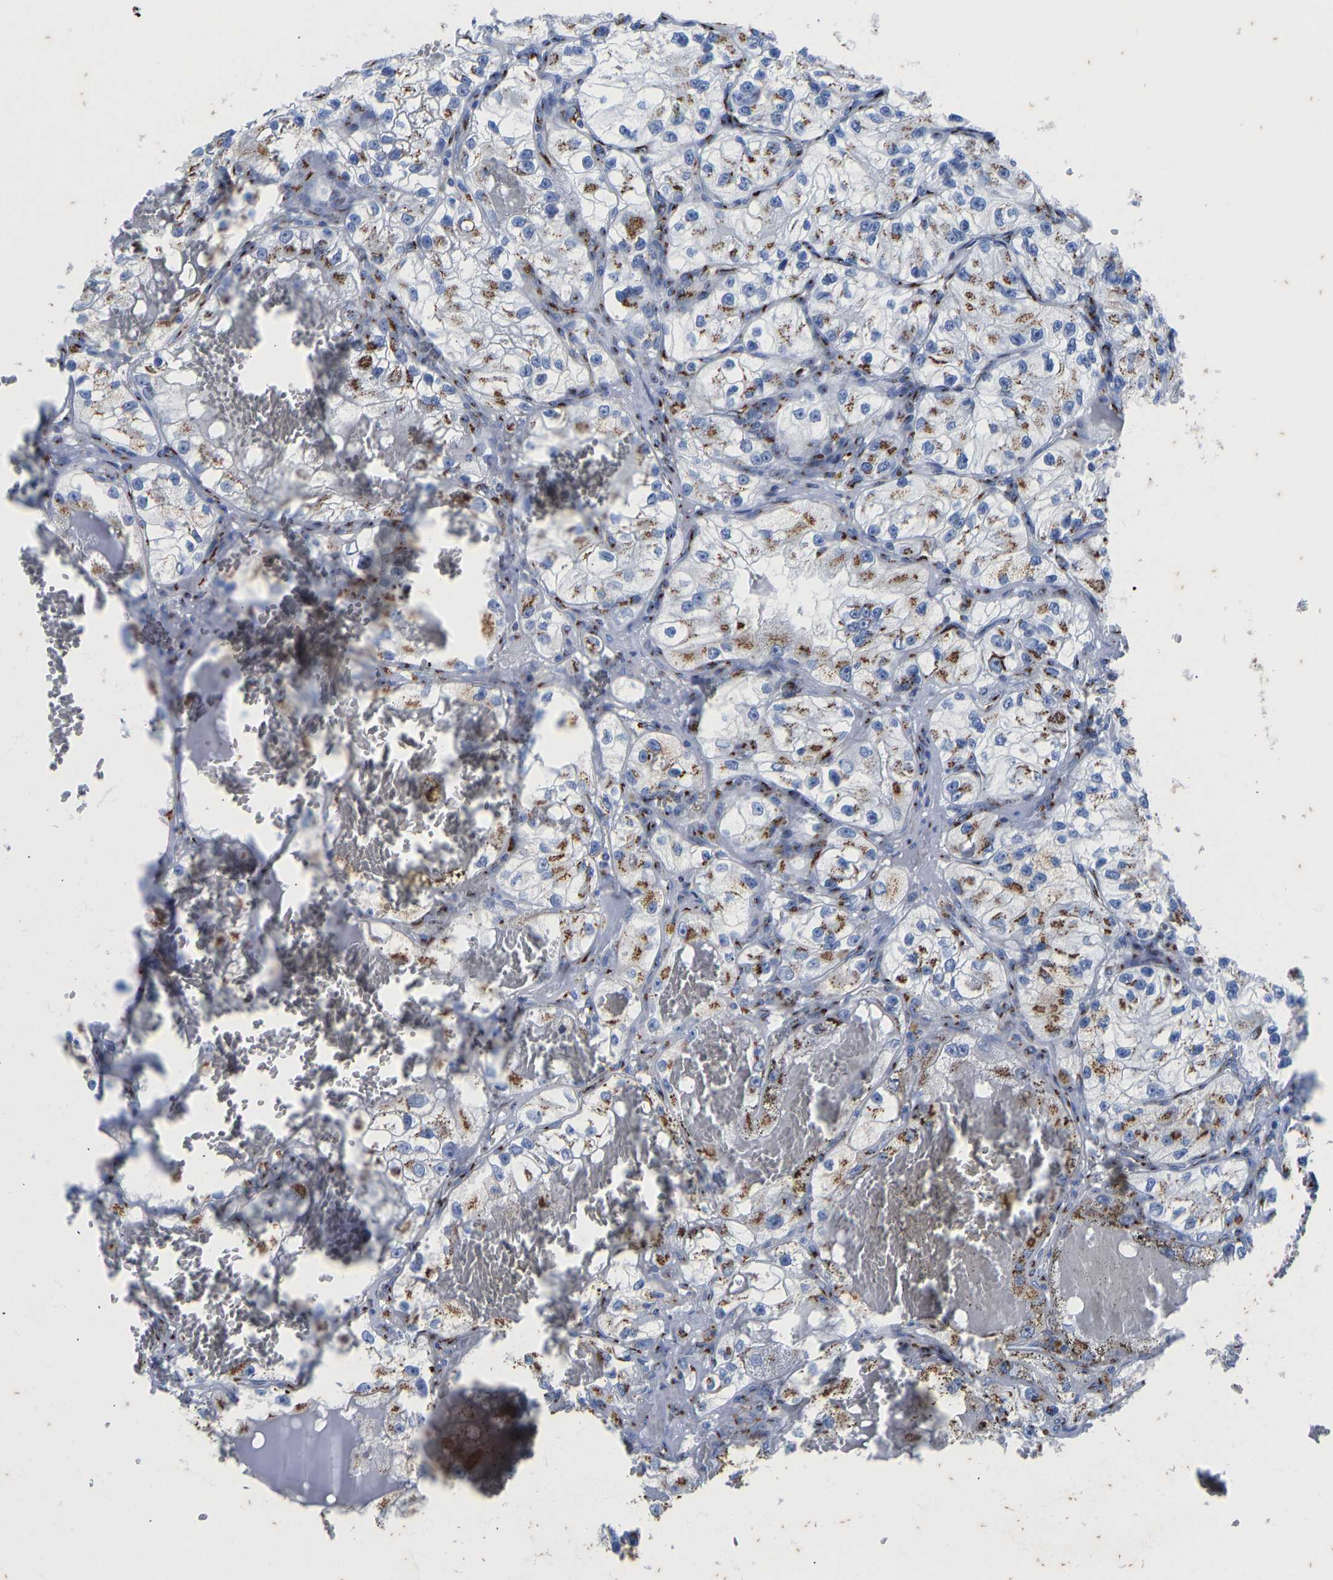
{"staining": {"intensity": "moderate", "quantity": "25%-75%", "location": "cytoplasmic/membranous"}, "tissue": "renal cancer", "cell_type": "Tumor cells", "image_type": "cancer", "snomed": [{"axis": "morphology", "description": "Adenocarcinoma, NOS"}, {"axis": "topography", "description": "Kidney"}], "caption": "A photomicrograph of renal cancer (adenocarcinoma) stained for a protein reveals moderate cytoplasmic/membranous brown staining in tumor cells. (brown staining indicates protein expression, while blue staining denotes nuclei).", "gene": "TMEM87A", "patient": {"sex": "female", "age": 57}}